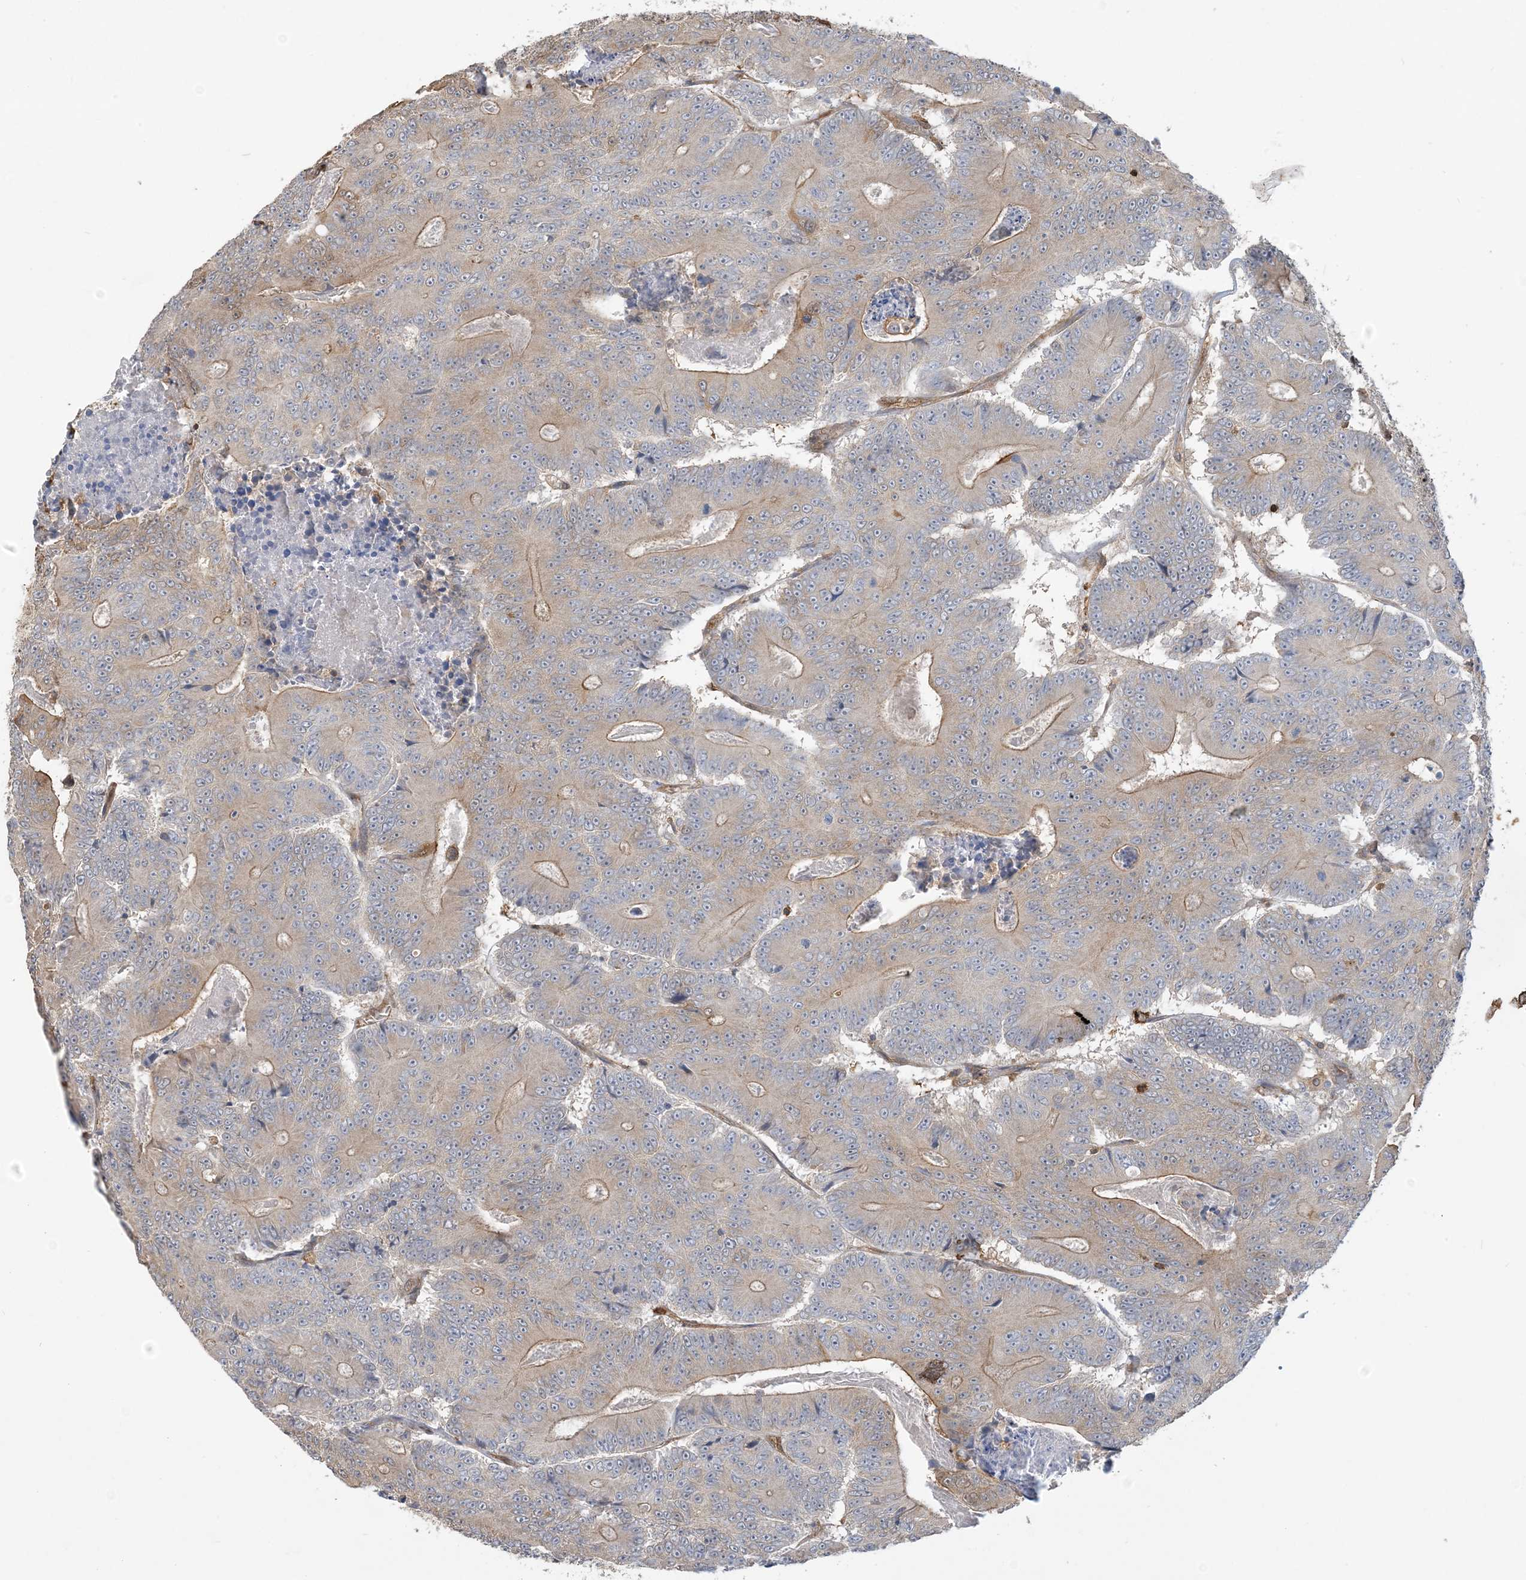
{"staining": {"intensity": "weak", "quantity": "25%-75%", "location": "cytoplasmic/membranous"}, "tissue": "colorectal cancer", "cell_type": "Tumor cells", "image_type": "cancer", "snomed": [{"axis": "morphology", "description": "Adenocarcinoma, NOS"}, {"axis": "topography", "description": "Colon"}], "caption": "Protein expression analysis of human adenocarcinoma (colorectal) reveals weak cytoplasmic/membranous expression in about 25%-75% of tumor cells.", "gene": "TMSB4X", "patient": {"sex": "male", "age": 83}}